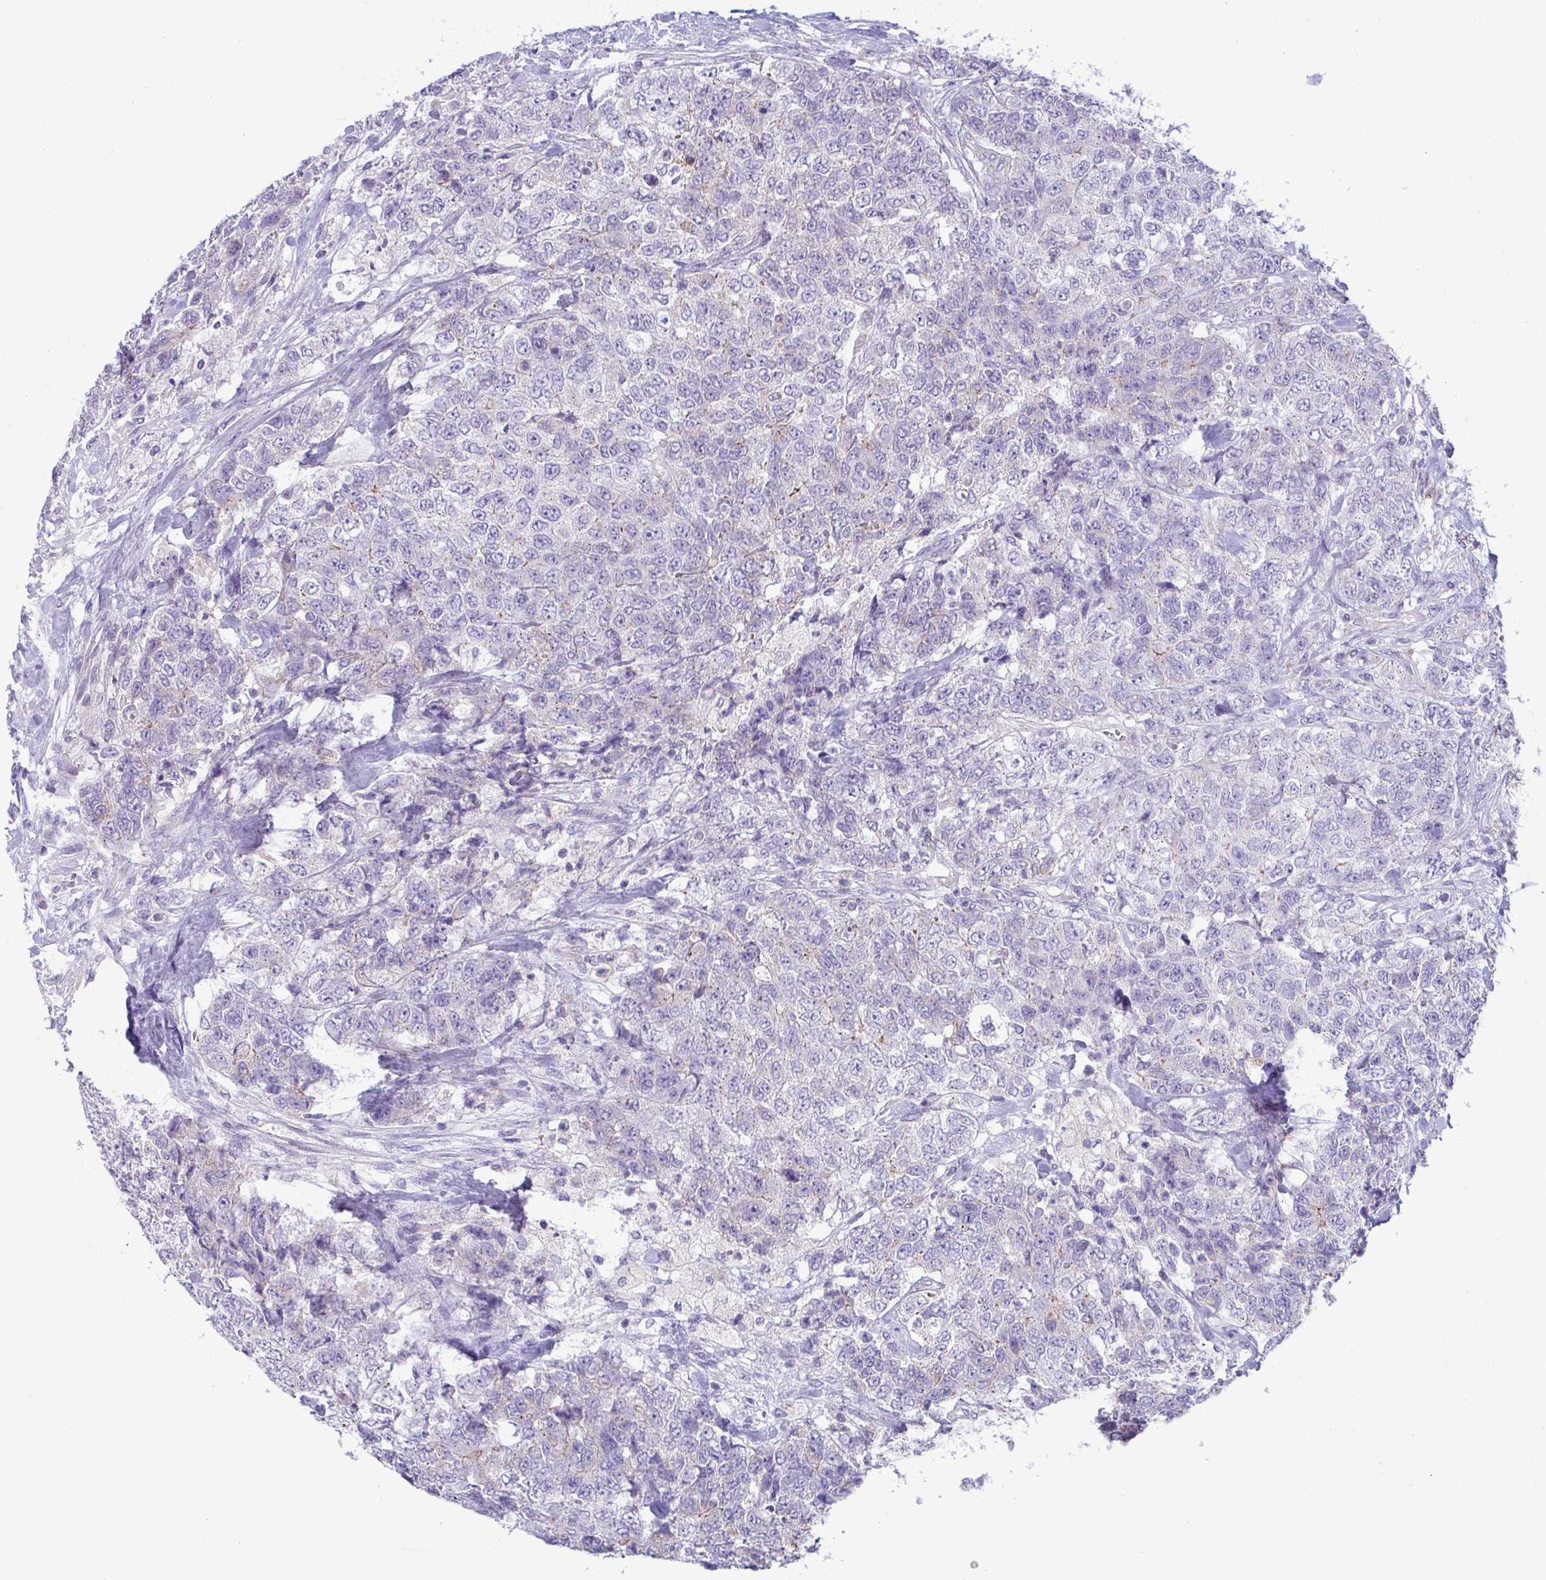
{"staining": {"intensity": "weak", "quantity": "<25%", "location": "cytoplasmic/membranous"}, "tissue": "urothelial cancer", "cell_type": "Tumor cells", "image_type": "cancer", "snomed": [{"axis": "morphology", "description": "Urothelial carcinoma, High grade"}, {"axis": "topography", "description": "Urinary bladder"}], "caption": "Immunohistochemical staining of urothelial cancer displays no significant staining in tumor cells.", "gene": "PLA2G12B", "patient": {"sex": "female", "age": 78}}